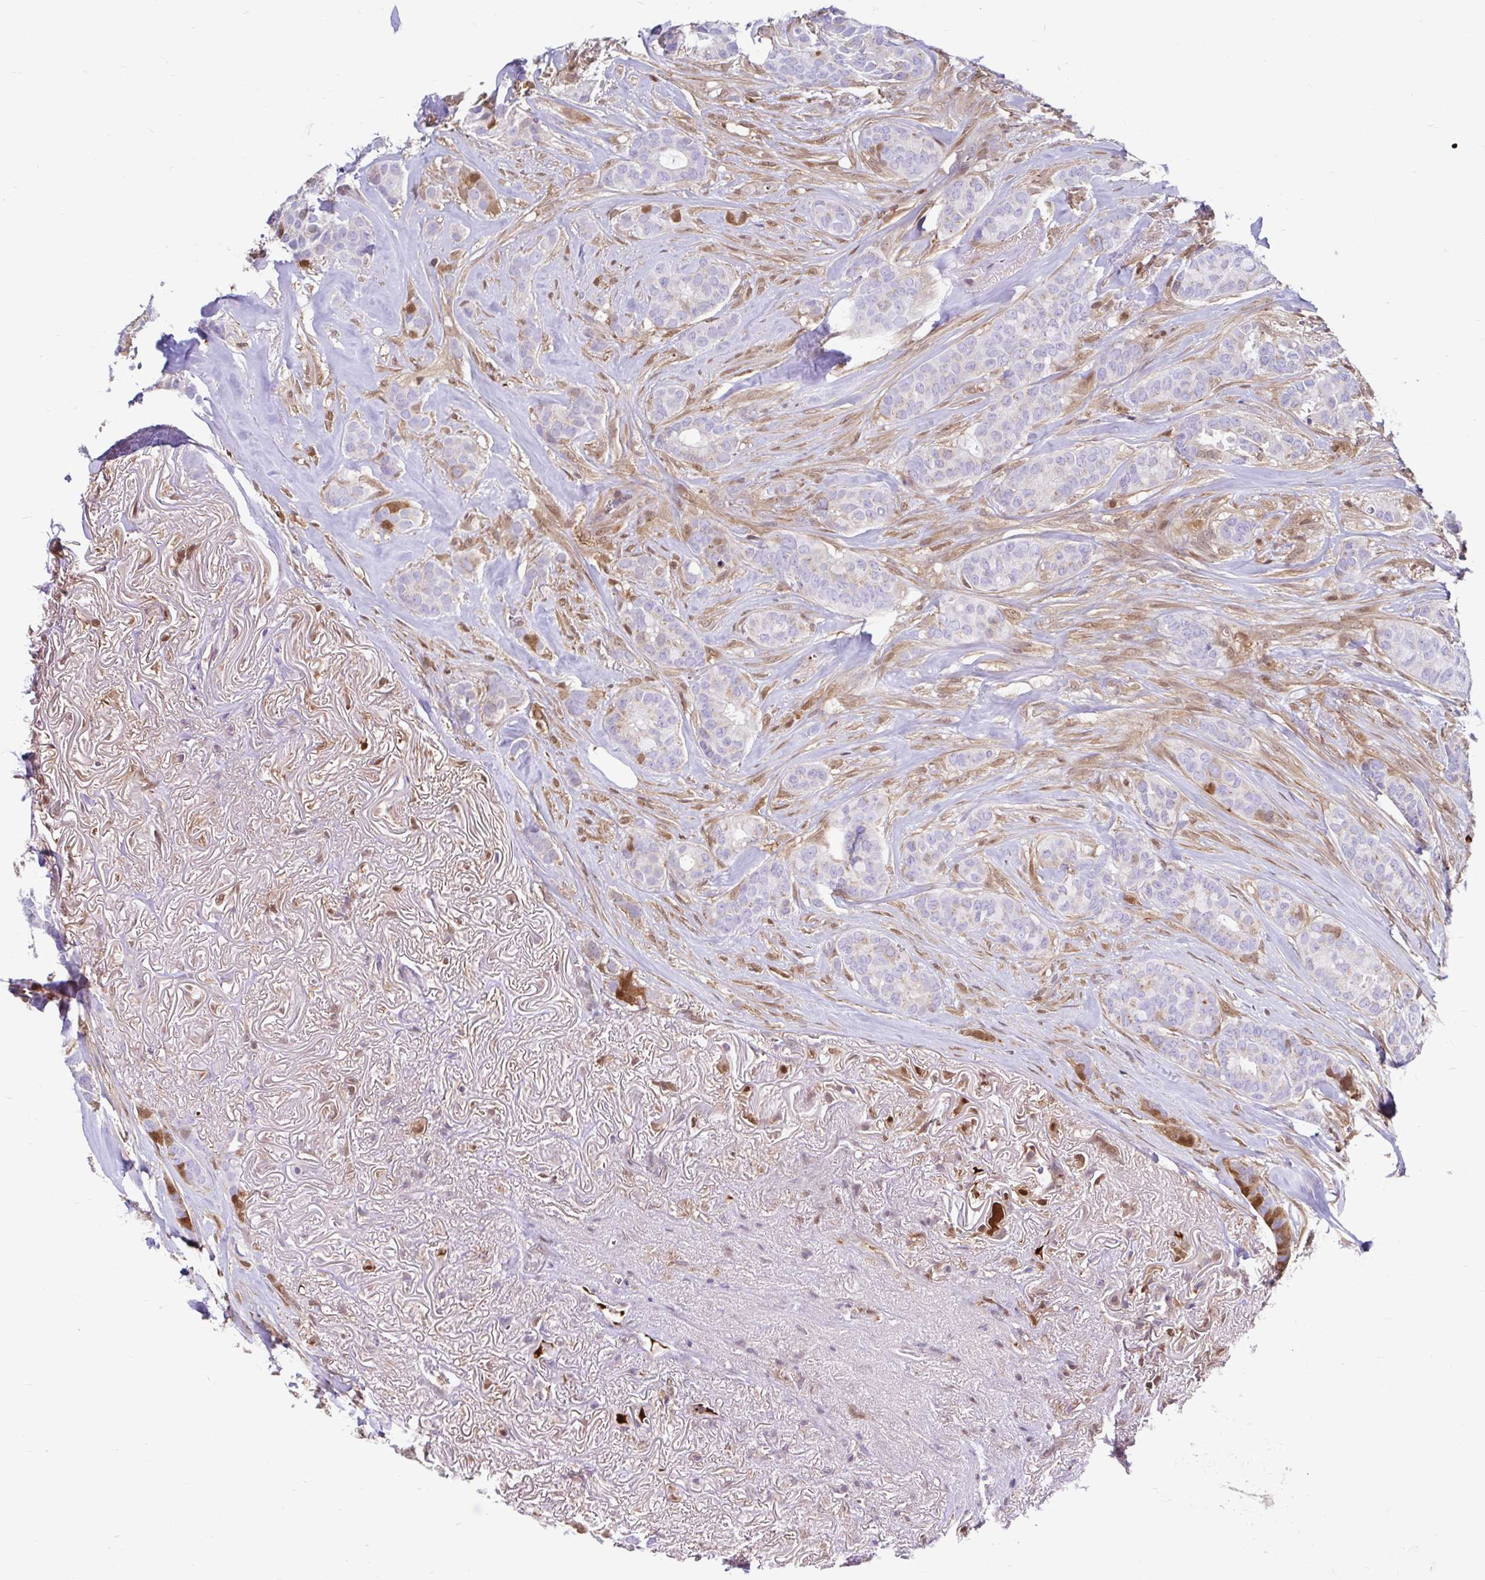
{"staining": {"intensity": "negative", "quantity": "none", "location": "none"}, "tissue": "breast cancer", "cell_type": "Tumor cells", "image_type": "cancer", "snomed": [{"axis": "morphology", "description": "Duct carcinoma"}, {"axis": "topography", "description": "Breast"}], "caption": "Micrograph shows no significant protein expression in tumor cells of breast cancer (intraductal carcinoma).", "gene": "BLVRA", "patient": {"sex": "female", "age": 84}}